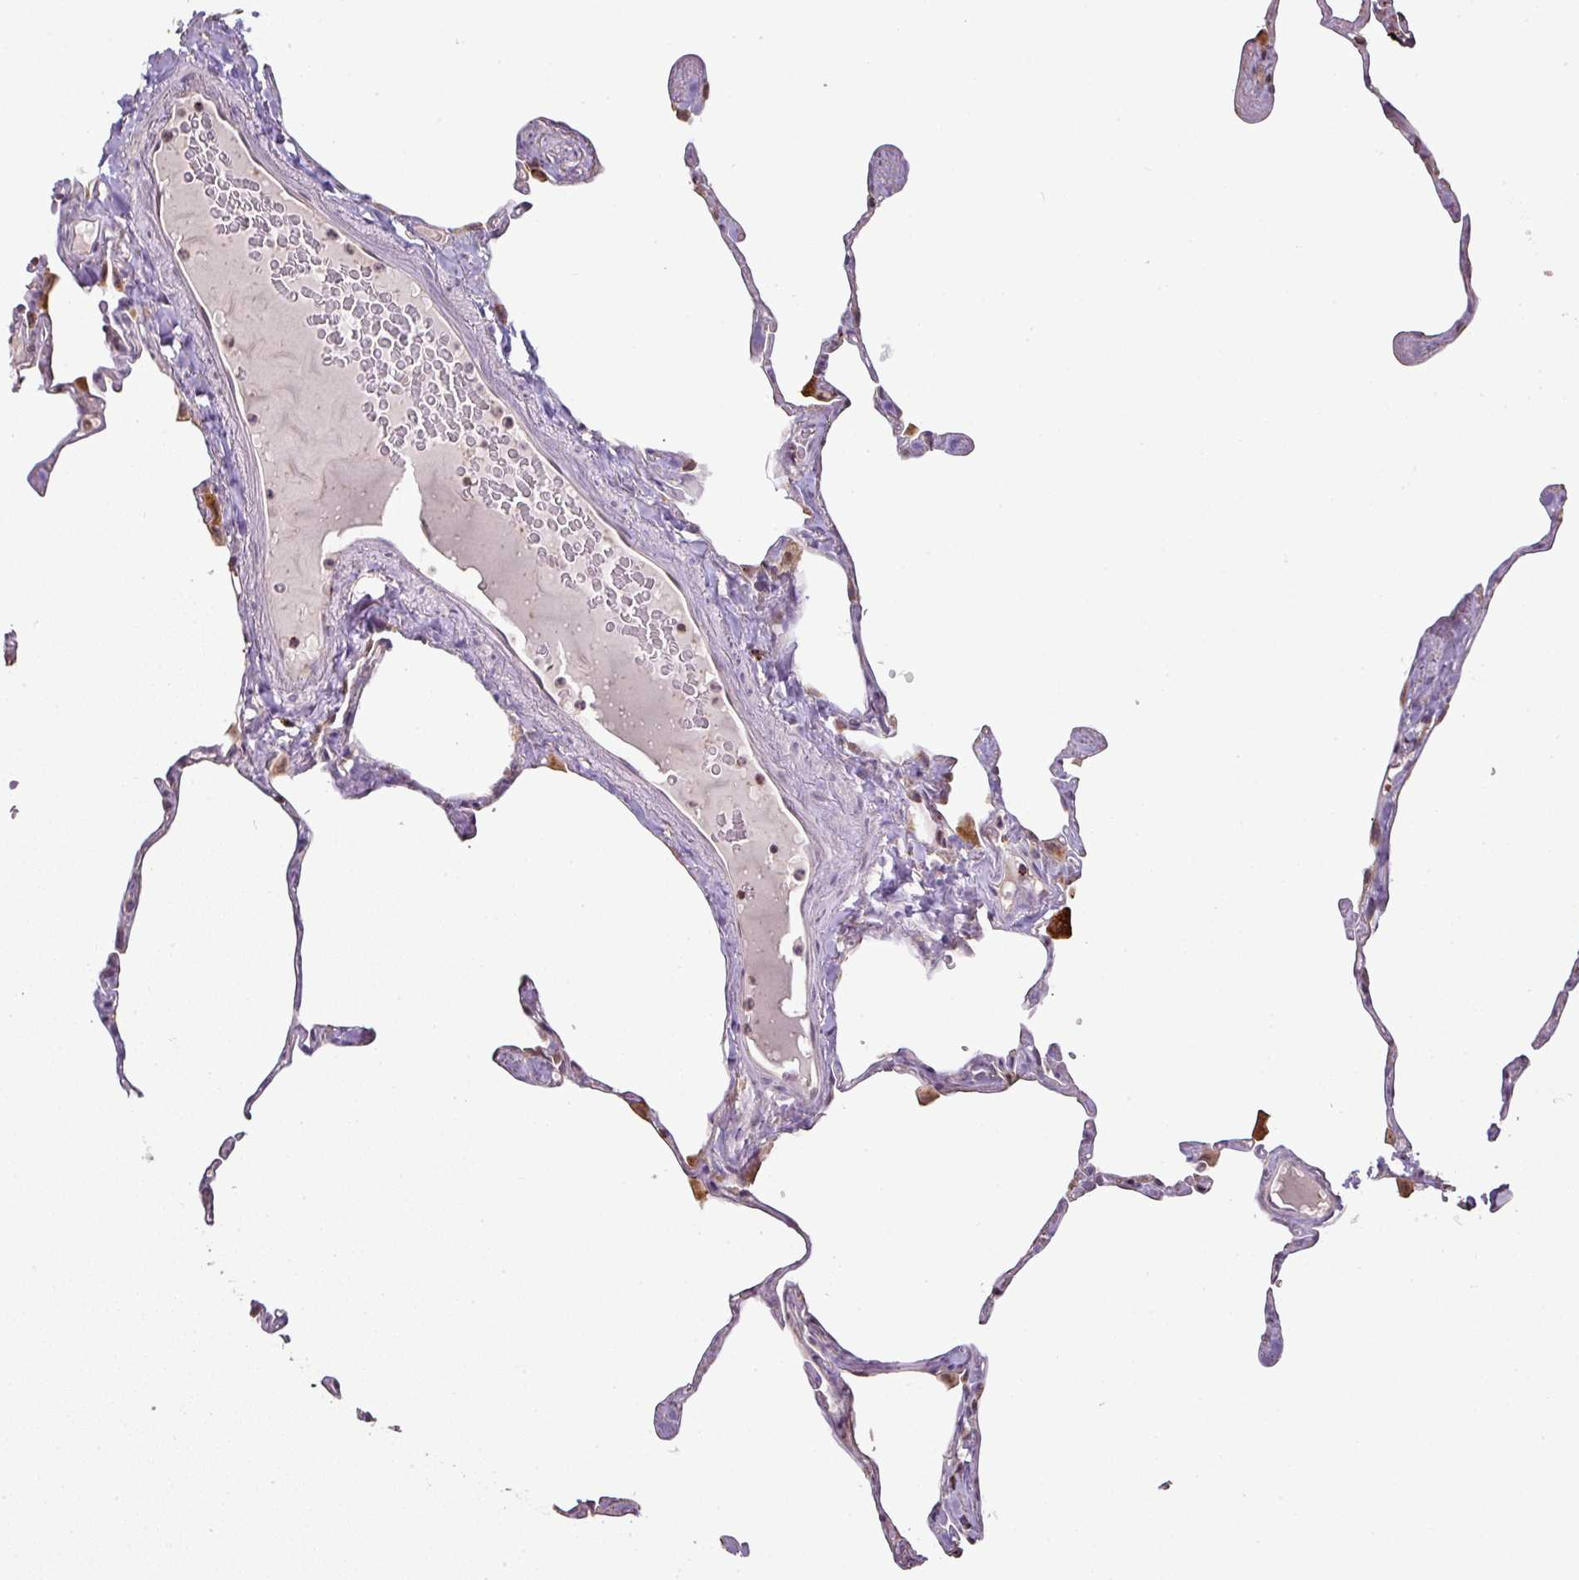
{"staining": {"intensity": "moderate", "quantity": "25%-75%", "location": "cytoplasmic/membranous"}, "tissue": "lung", "cell_type": "Alveolar cells", "image_type": "normal", "snomed": [{"axis": "morphology", "description": "Normal tissue, NOS"}, {"axis": "topography", "description": "Lung"}], "caption": "Alveolar cells reveal medium levels of moderate cytoplasmic/membranous staining in approximately 25%-75% of cells in benign lung.", "gene": "CXCR5", "patient": {"sex": "male", "age": 65}}